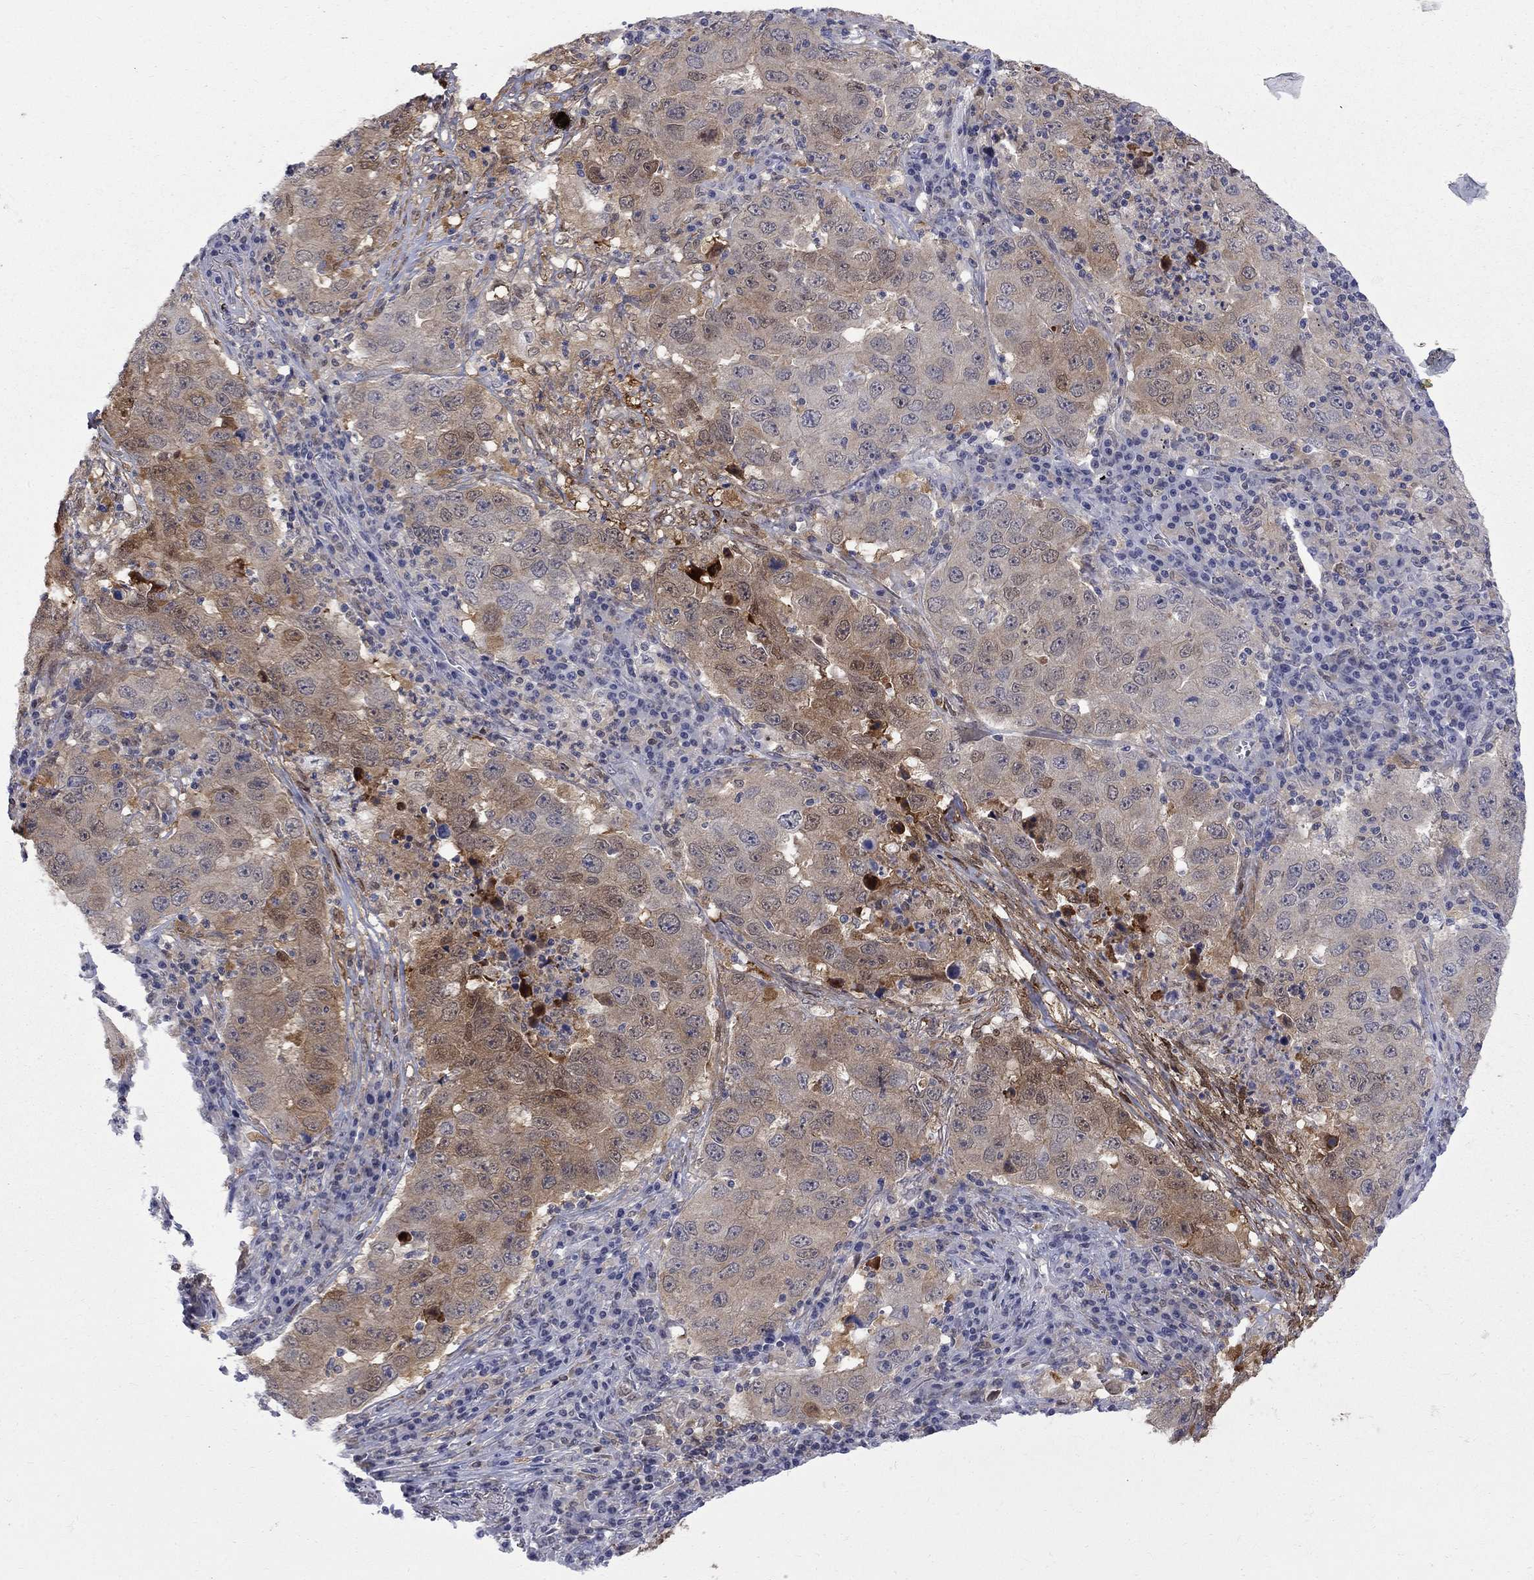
{"staining": {"intensity": "moderate", "quantity": "25%-75%", "location": "cytoplasmic/membranous"}, "tissue": "lung cancer", "cell_type": "Tumor cells", "image_type": "cancer", "snomed": [{"axis": "morphology", "description": "Adenocarcinoma, NOS"}, {"axis": "topography", "description": "Lung"}], "caption": "Moderate cytoplasmic/membranous protein staining is seen in approximately 25%-75% of tumor cells in lung cancer (adenocarcinoma).", "gene": "HKDC1", "patient": {"sex": "male", "age": 73}}